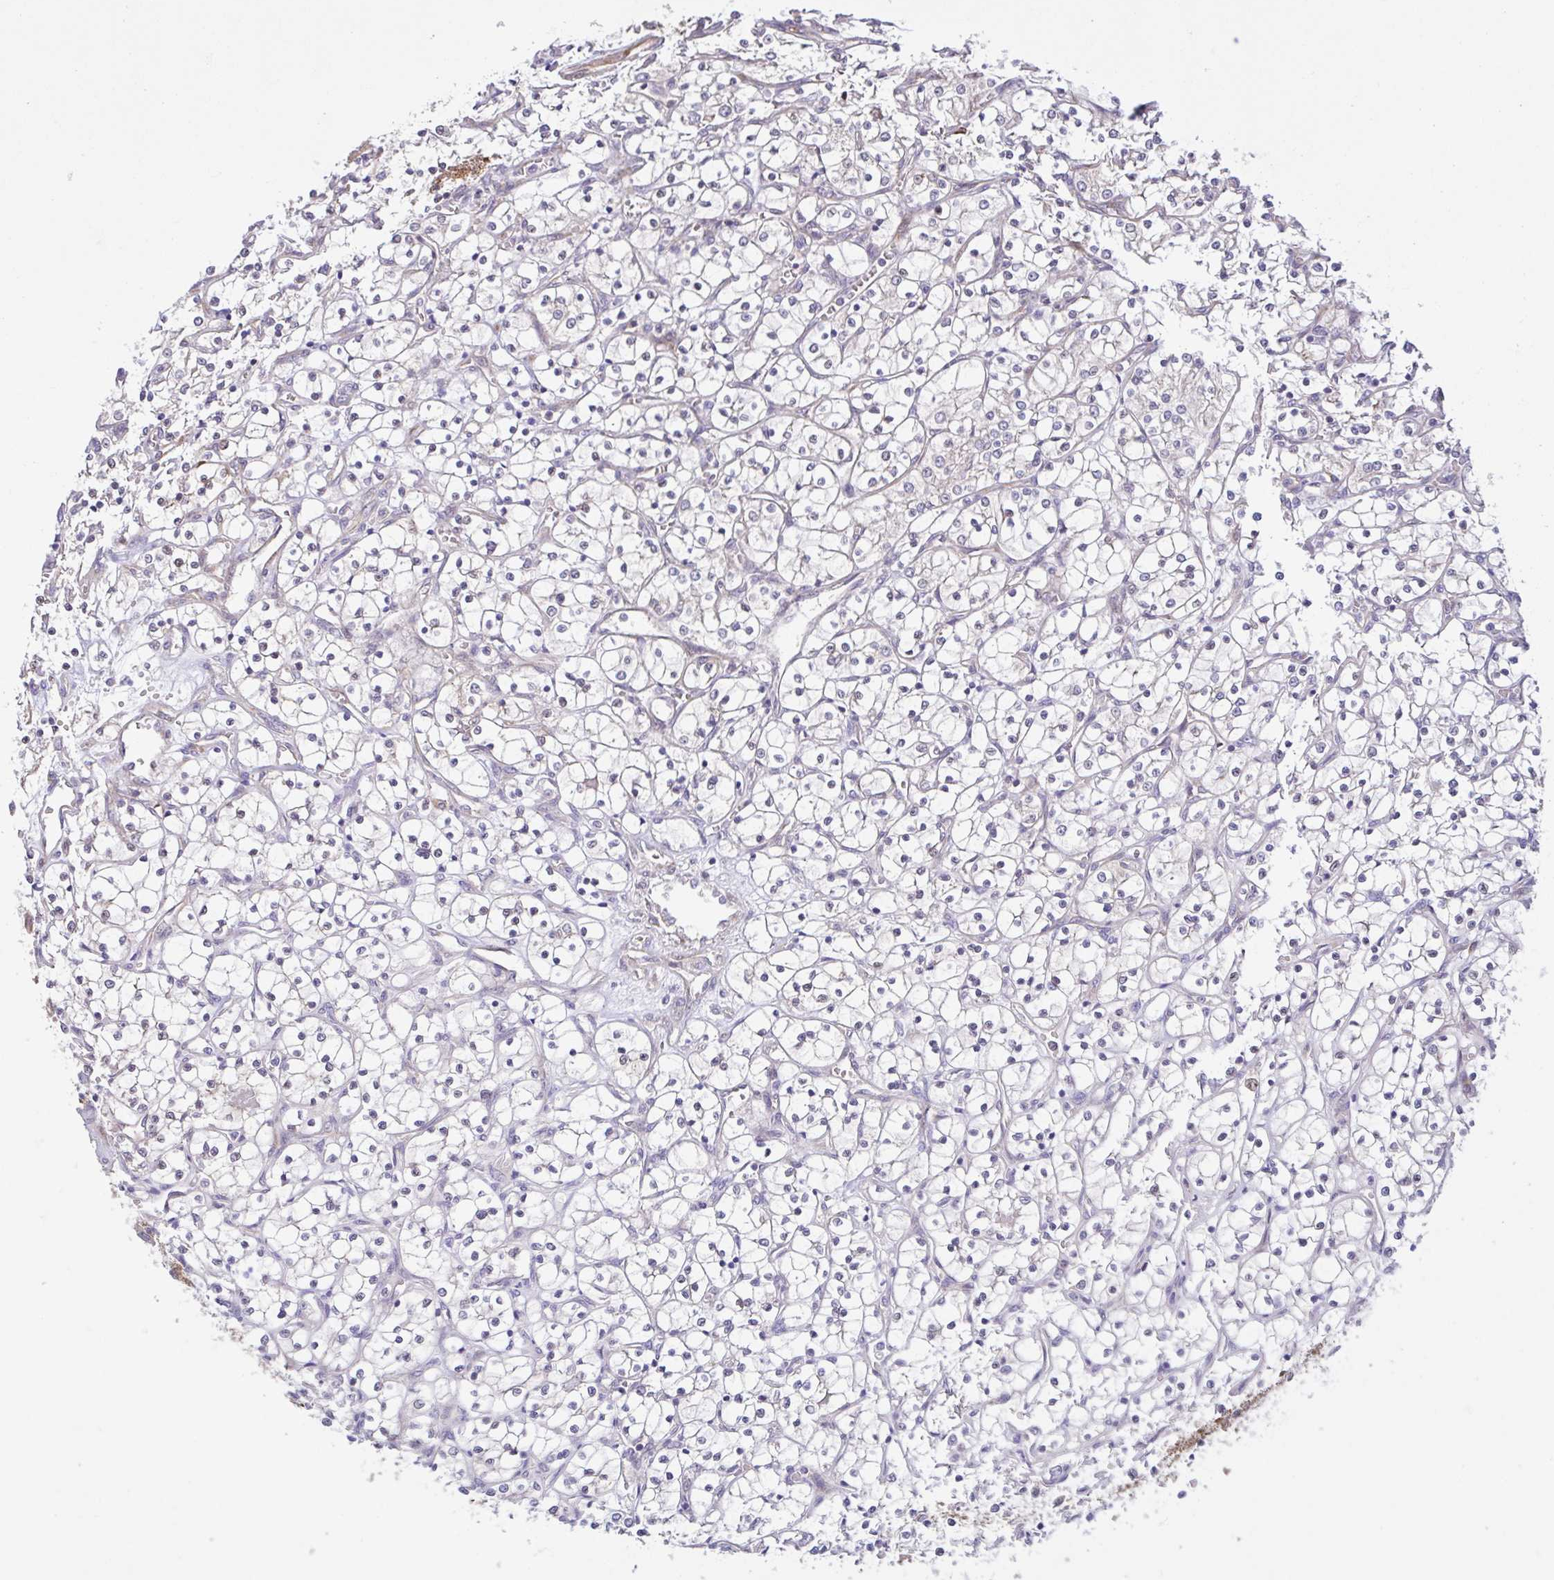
{"staining": {"intensity": "negative", "quantity": "none", "location": "none"}, "tissue": "renal cancer", "cell_type": "Tumor cells", "image_type": "cancer", "snomed": [{"axis": "morphology", "description": "Adenocarcinoma, NOS"}, {"axis": "topography", "description": "Kidney"}], "caption": "Renal cancer stained for a protein using immunohistochemistry displays no positivity tumor cells.", "gene": "NTPCR", "patient": {"sex": "female", "age": 69}}